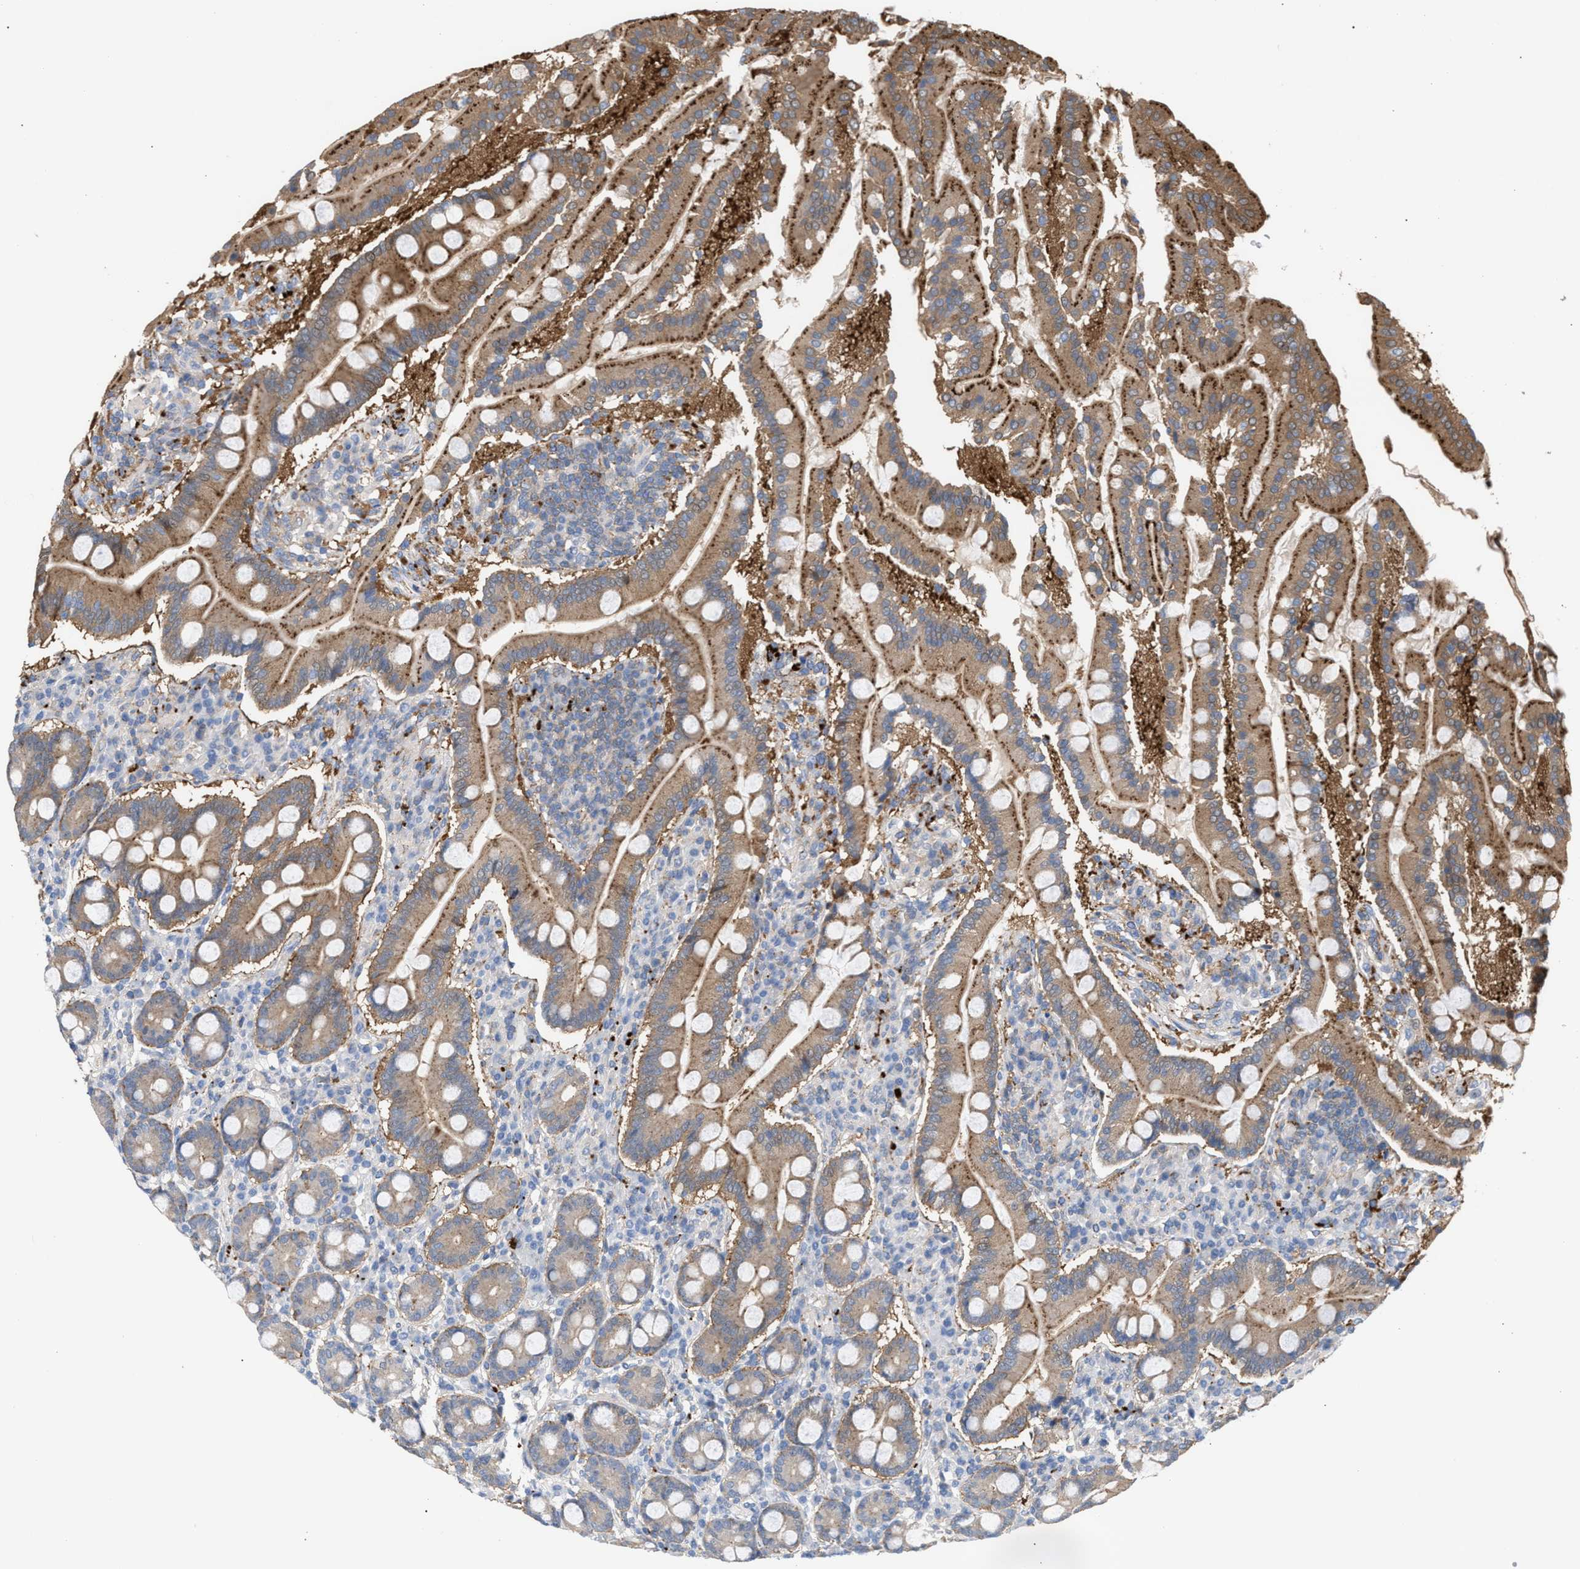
{"staining": {"intensity": "moderate", "quantity": ">75%", "location": "cytoplasmic/membranous"}, "tissue": "duodenum", "cell_type": "Glandular cells", "image_type": "normal", "snomed": [{"axis": "morphology", "description": "Normal tissue, NOS"}, {"axis": "topography", "description": "Duodenum"}], "caption": "Human duodenum stained for a protein (brown) reveals moderate cytoplasmic/membranous positive positivity in about >75% of glandular cells.", "gene": "MBTD1", "patient": {"sex": "male", "age": 50}}